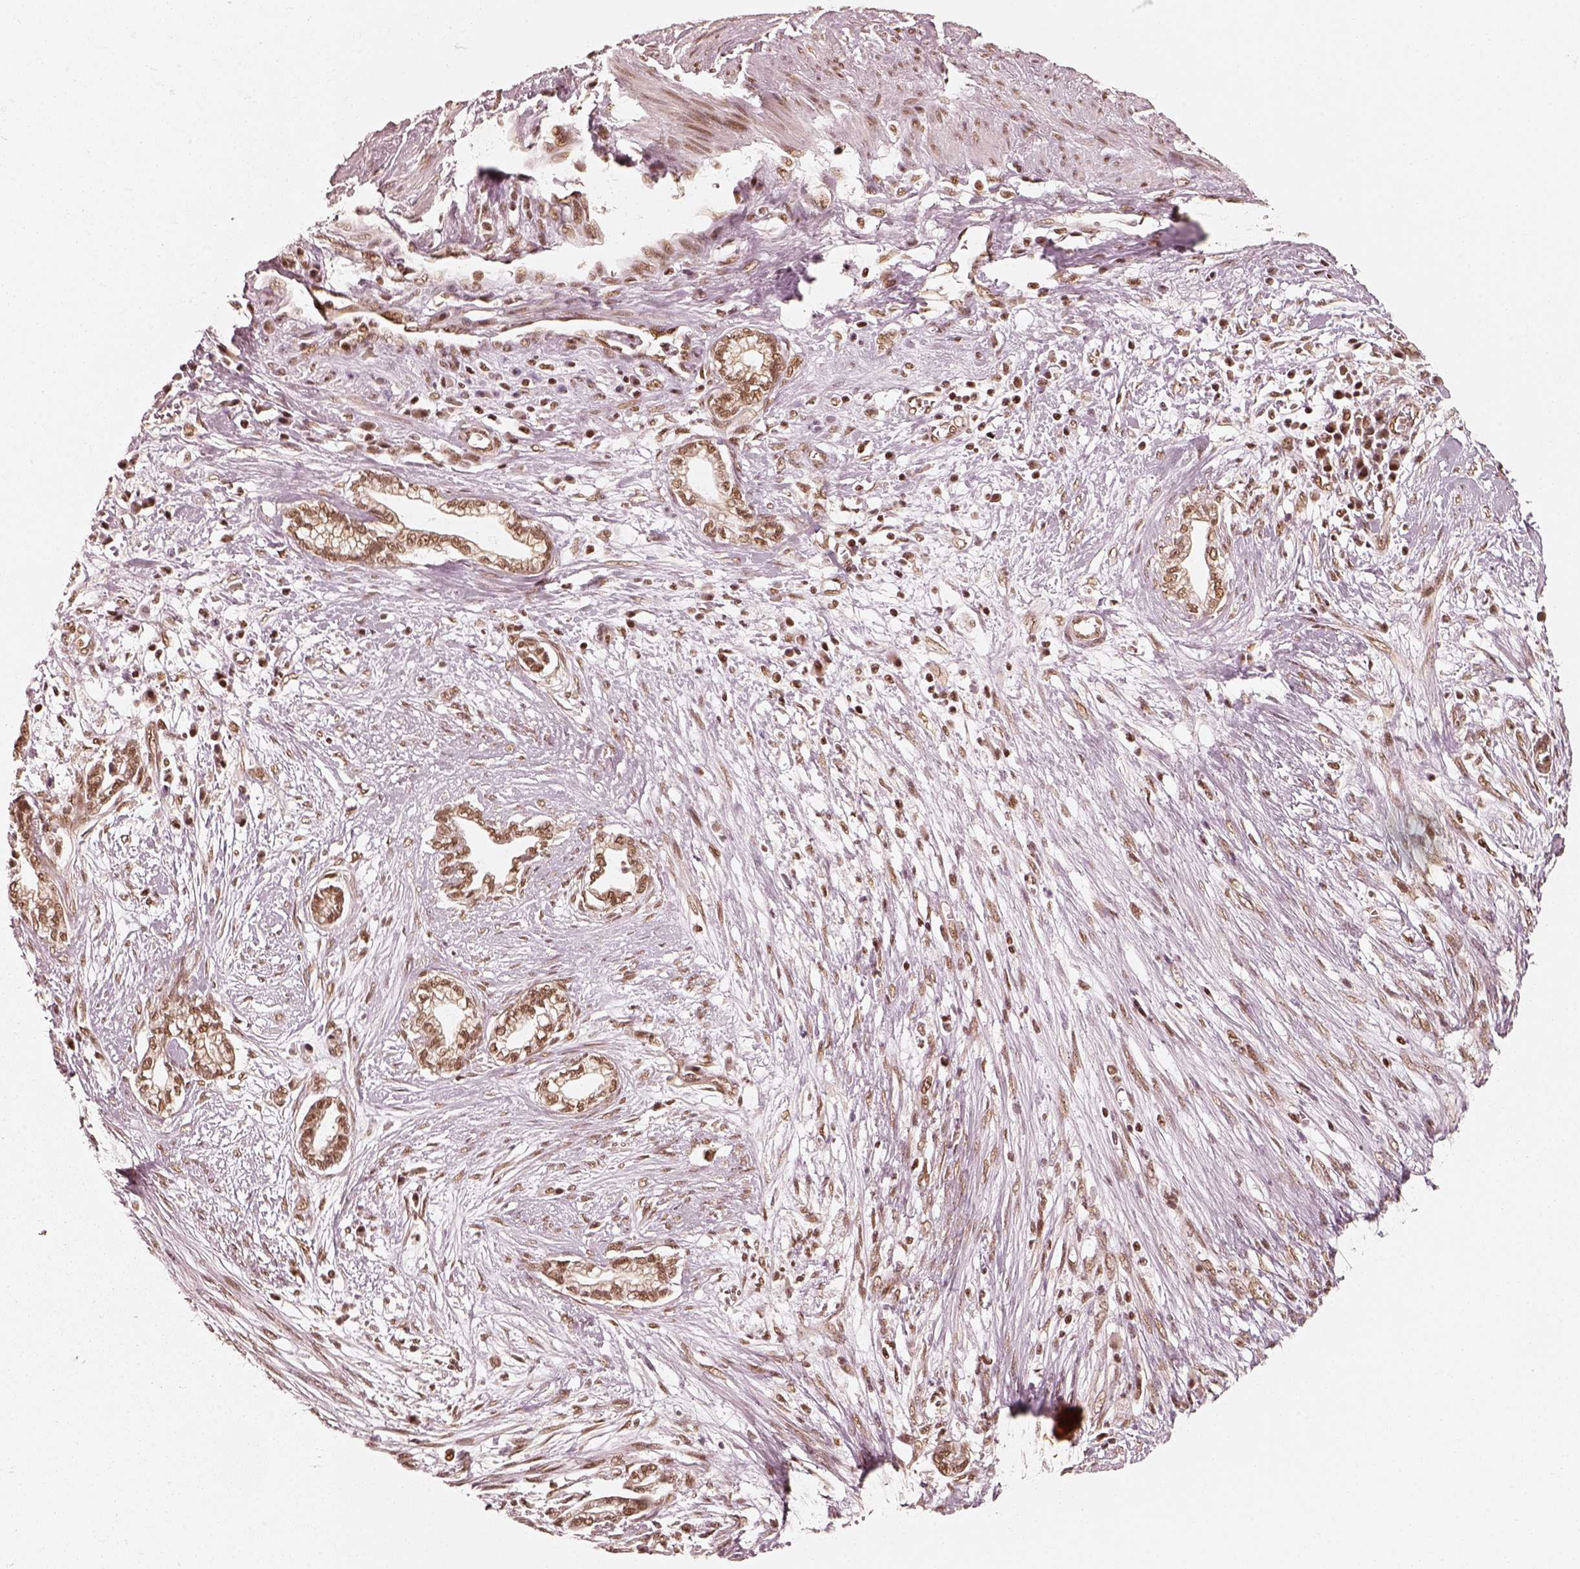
{"staining": {"intensity": "moderate", "quantity": ">75%", "location": "nuclear"}, "tissue": "cervical cancer", "cell_type": "Tumor cells", "image_type": "cancer", "snomed": [{"axis": "morphology", "description": "Adenocarcinoma, NOS"}, {"axis": "topography", "description": "Cervix"}], "caption": "Brown immunohistochemical staining in cervical cancer (adenocarcinoma) displays moderate nuclear positivity in about >75% of tumor cells.", "gene": "GMEB2", "patient": {"sex": "female", "age": 62}}